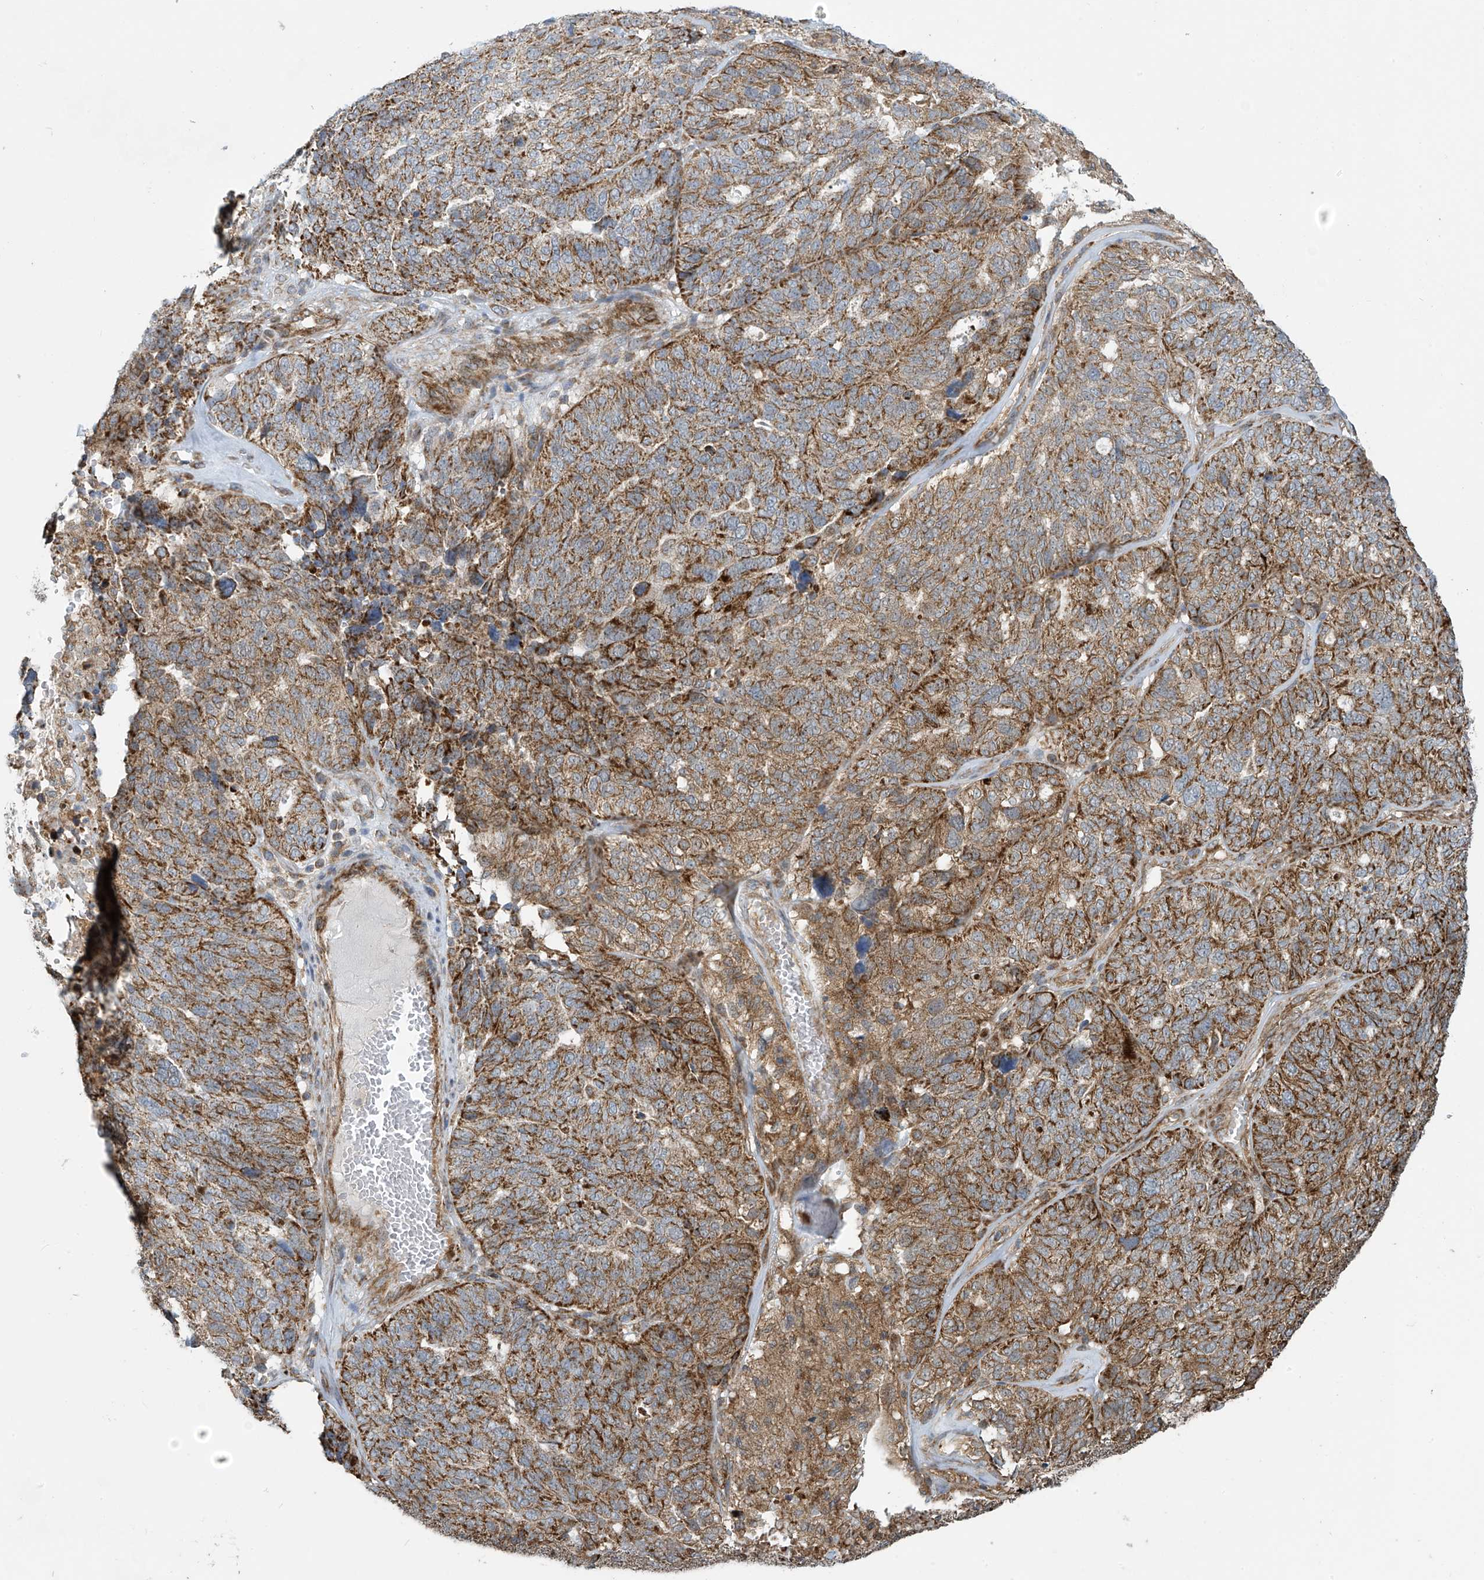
{"staining": {"intensity": "moderate", "quantity": ">75%", "location": "cytoplasmic/membranous"}, "tissue": "ovarian cancer", "cell_type": "Tumor cells", "image_type": "cancer", "snomed": [{"axis": "morphology", "description": "Cystadenocarcinoma, serous, NOS"}, {"axis": "topography", "description": "Ovary"}], "caption": "This photomicrograph reveals IHC staining of serous cystadenocarcinoma (ovarian), with medium moderate cytoplasmic/membranous staining in about >75% of tumor cells.", "gene": "METTL6", "patient": {"sex": "female", "age": 59}}